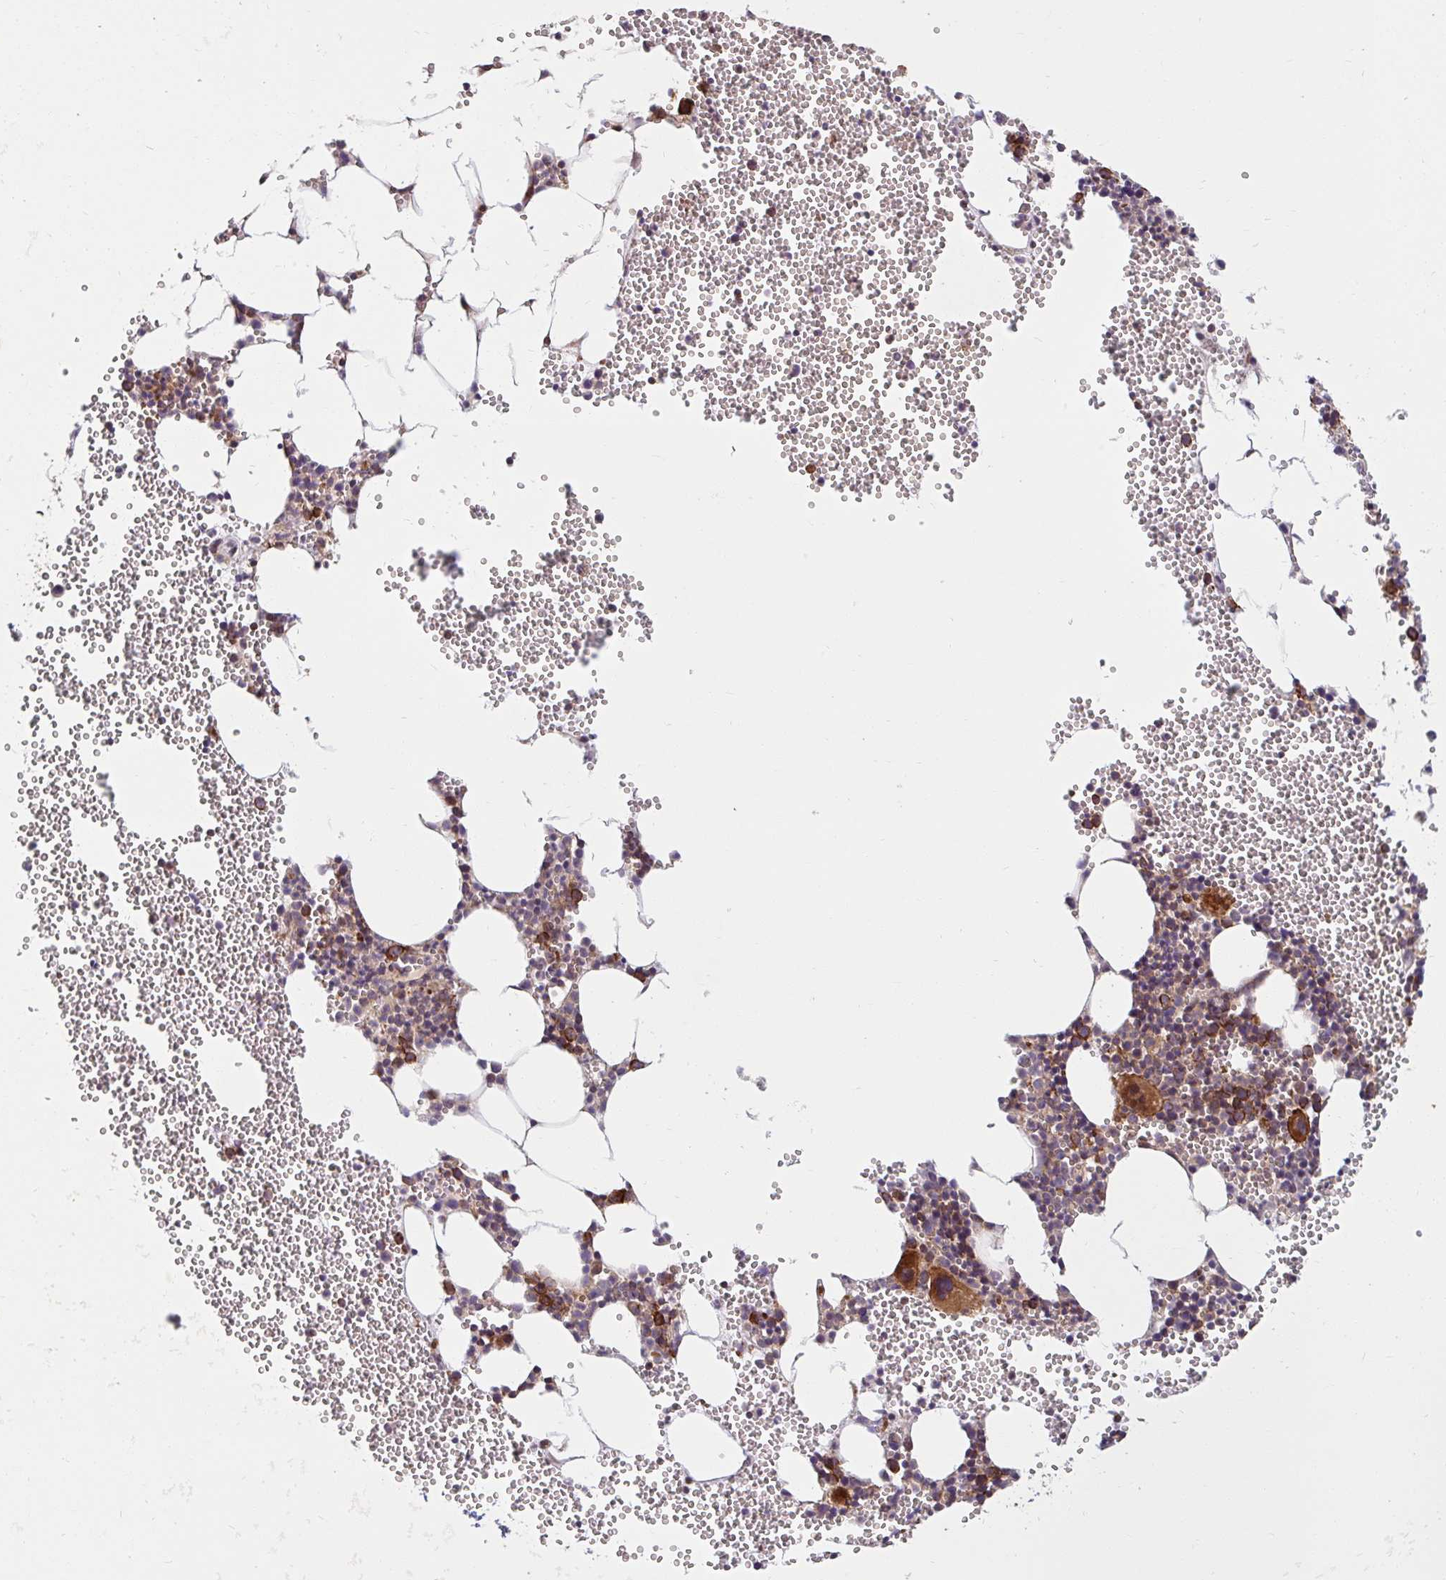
{"staining": {"intensity": "moderate", "quantity": "25%-75%", "location": "cytoplasmic/membranous"}, "tissue": "bone marrow", "cell_type": "Hematopoietic cells", "image_type": "normal", "snomed": [{"axis": "morphology", "description": "Normal tissue, NOS"}, {"axis": "topography", "description": "Bone marrow"}], "caption": "DAB immunohistochemical staining of unremarkable bone marrow shows moderate cytoplasmic/membranous protein positivity in about 25%-75% of hematopoietic cells. Nuclei are stained in blue.", "gene": "BTF3", "patient": {"sex": "female", "age": 80}}